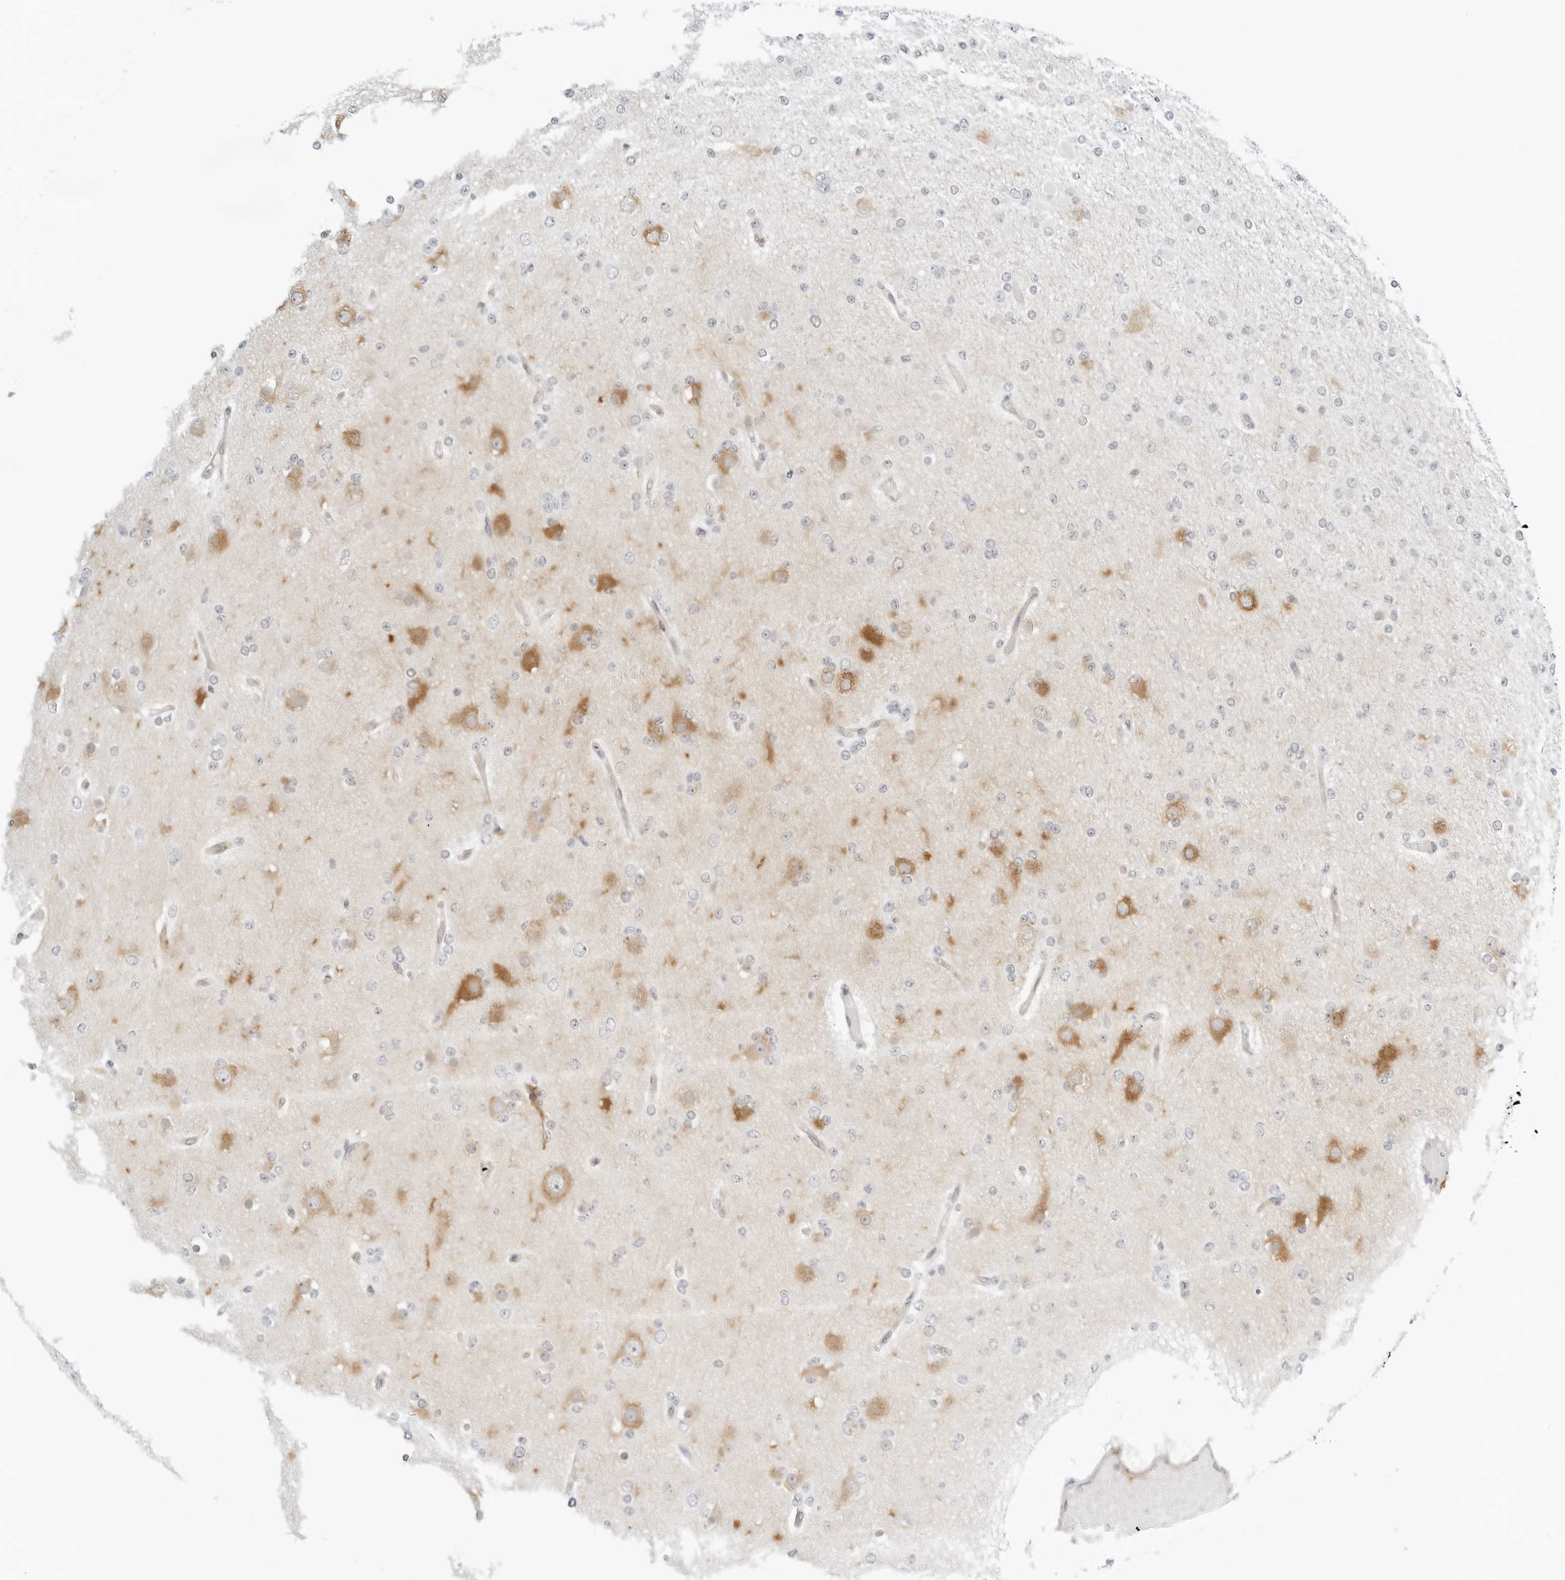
{"staining": {"intensity": "negative", "quantity": "none", "location": "none"}, "tissue": "glioma", "cell_type": "Tumor cells", "image_type": "cancer", "snomed": [{"axis": "morphology", "description": "Glioma, malignant, Low grade"}, {"axis": "topography", "description": "Brain"}], "caption": "The immunohistochemistry image has no significant staining in tumor cells of malignant glioma (low-grade) tissue.", "gene": "OSCP1", "patient": {"sex": "female", "age": 22}}